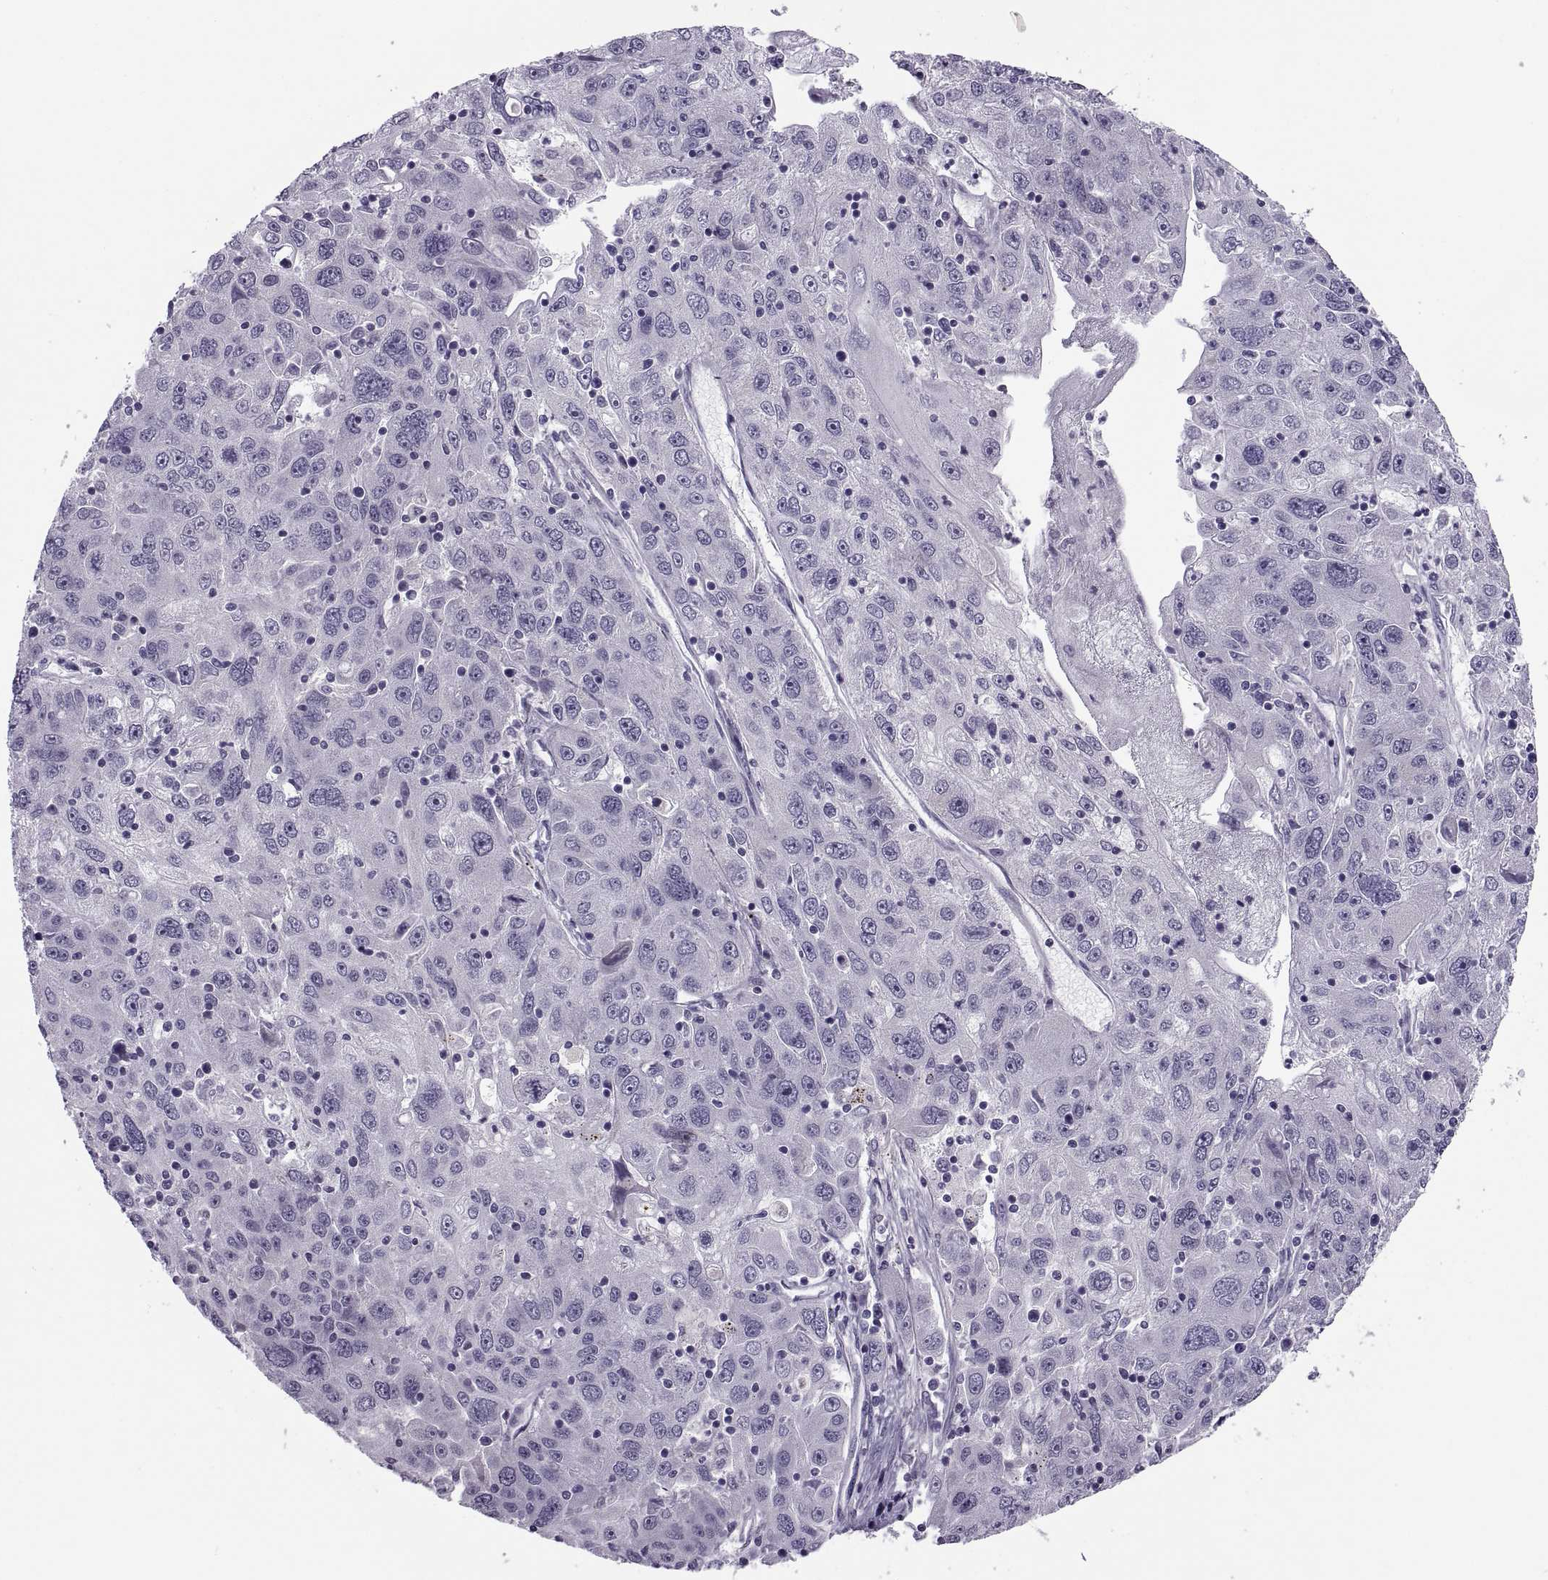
{"staining": {"intensity": "negative", "quantity": "none", "location": "none"}, "tissue": "stomach cancer", "cell_type": "Tumor cells", "image_type": "cancer", "snomed": [{"axis": "morphology", "description": "Adenocarcinoma, NOS"}, {"axis": "topography", "description": "Stomach"}], "caption": "The photomicrograph reveals no staining of tumor cells in stomach cancer.", "gene": "MAGEB1", "patient": {"sex": "male", "age": 56}}